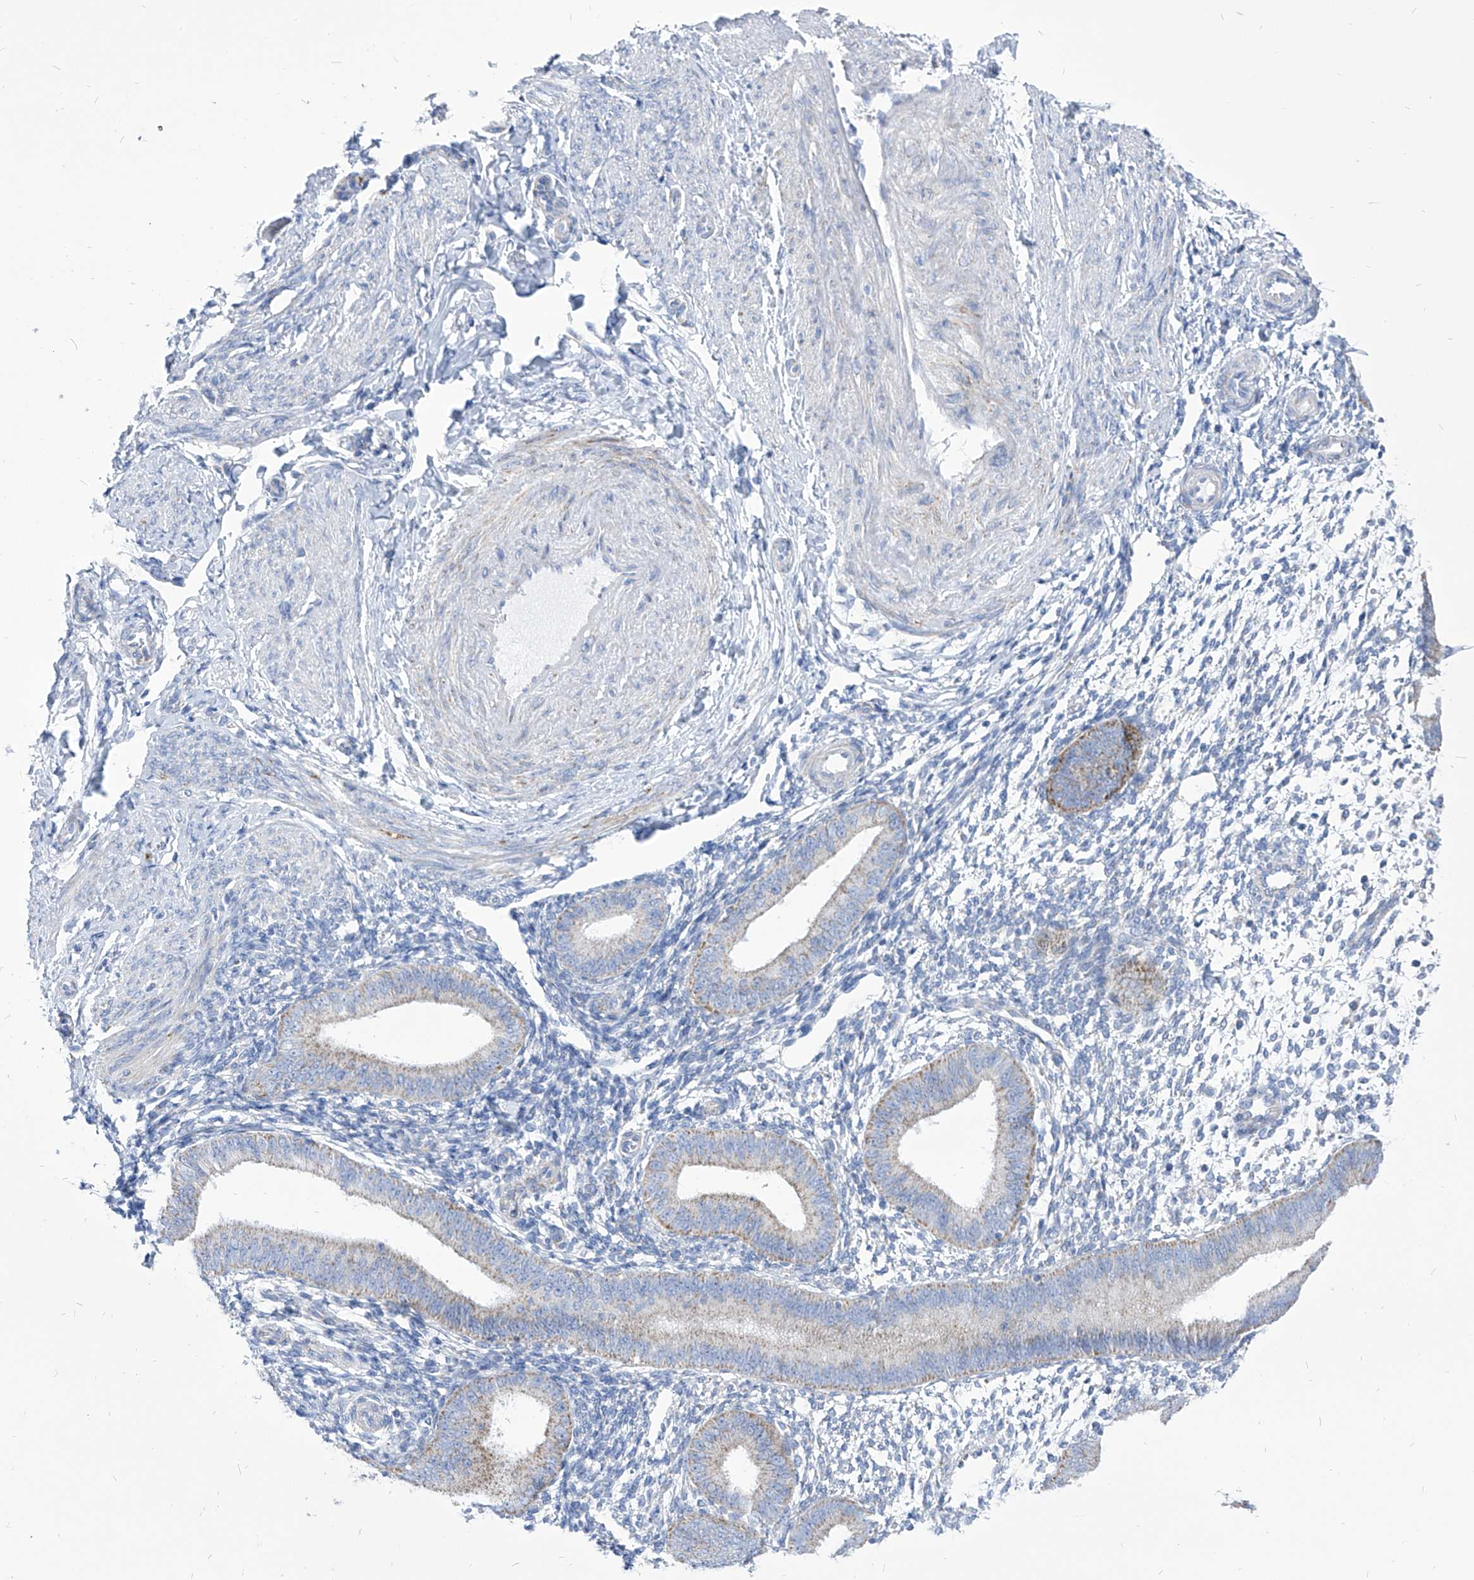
{"staining": {"intensity": "negative", "quantity": "none", "location": "none"}, "tissue": "endometrium", "cell_type": "Cells in endometrial stroma", "image_type": "normal", "snomed": [{"axis": "morphology", "description": "Normal tissue, NOS"}, {"axis": "topography", "description": "Uterus"}, {"axis": "topography", "description": "Endometrium"}], "caption": "There is no significant expression in cells in endometrial stroma of endometrium.", "gene": "COQ3", "patient": {"sex": "female", "age": 48}}